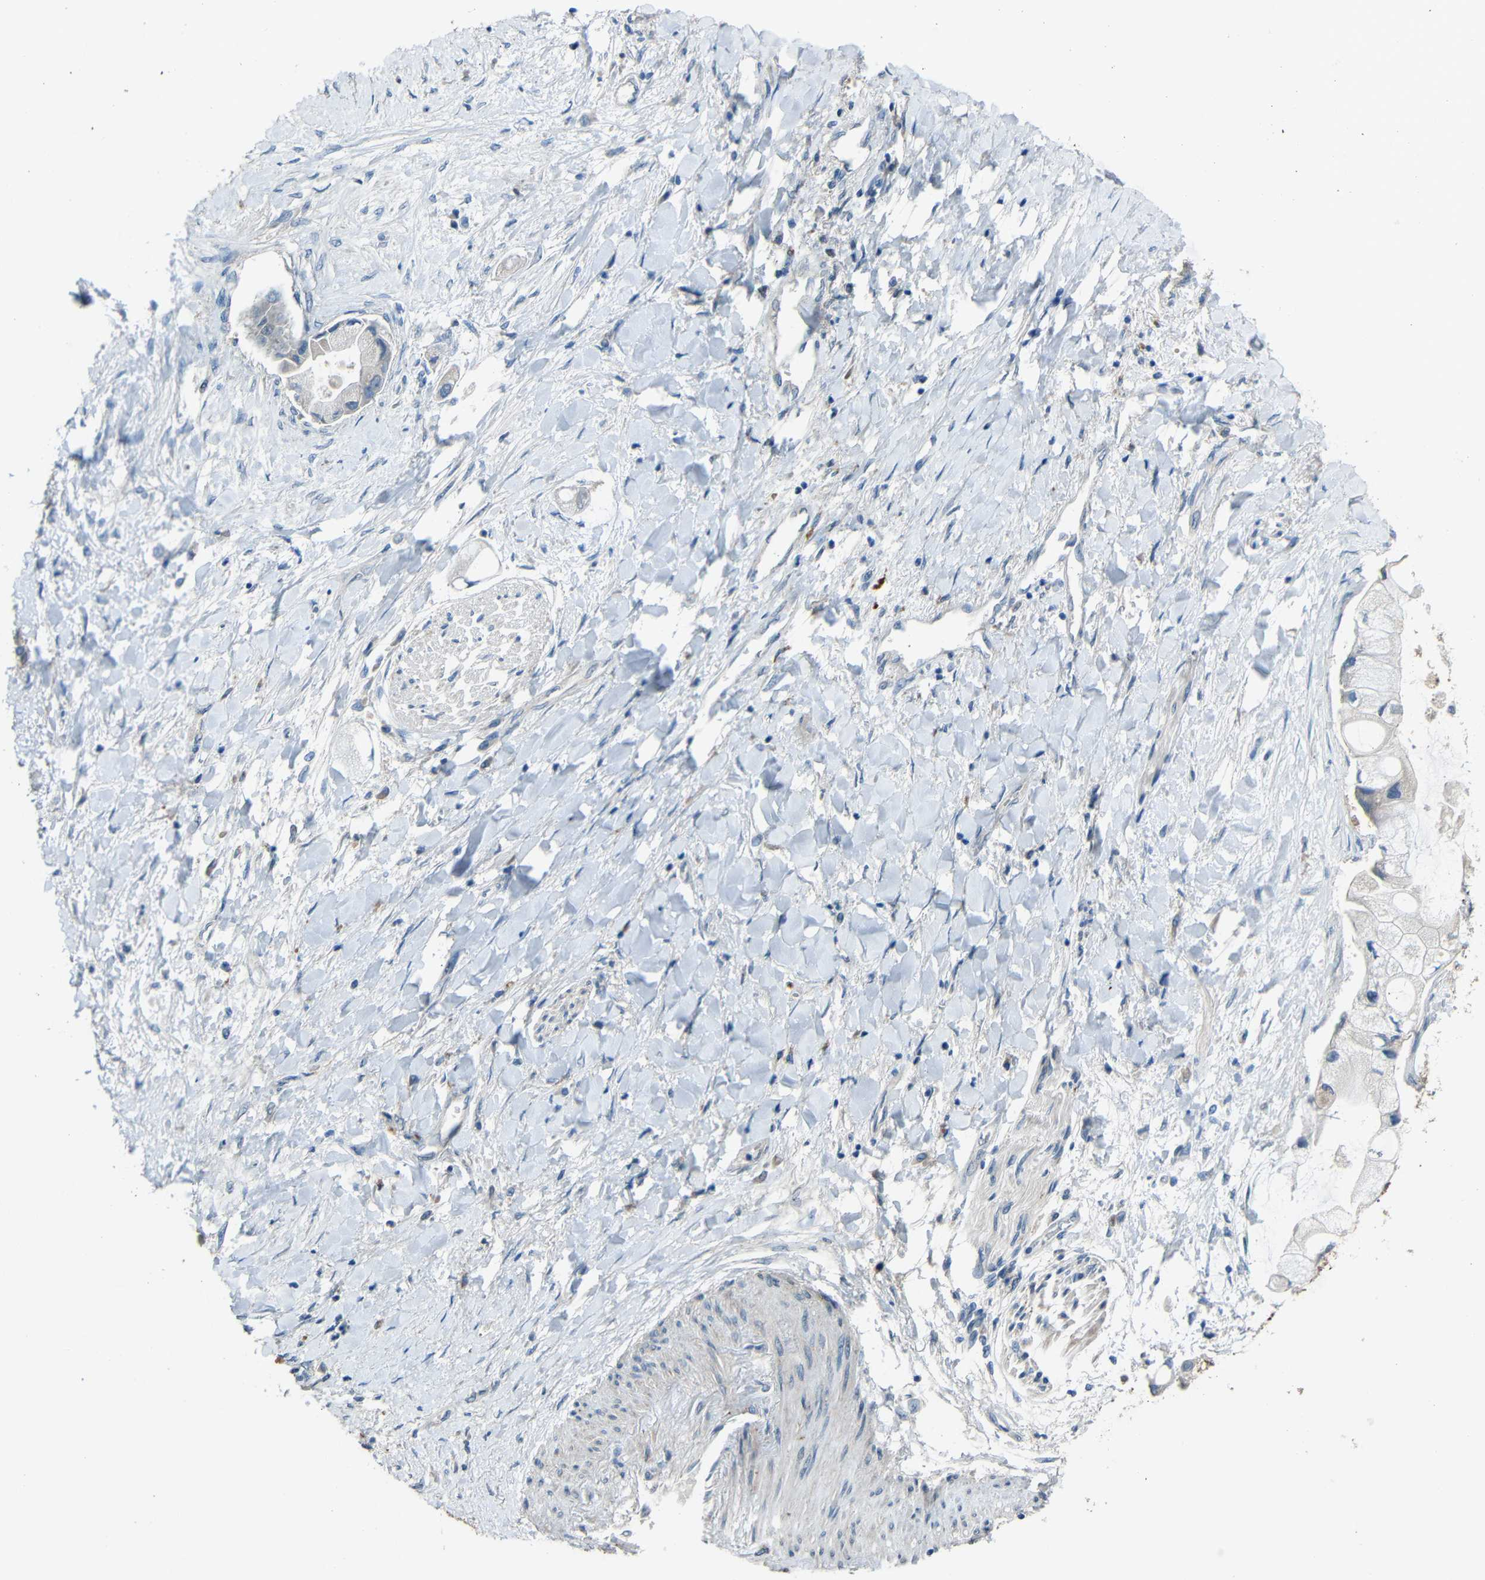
{"staining": {"intensity": "weak", "quantity": "<25%", "location": "cytoplasmic/membranous"}, "tissue": "liver cancer", "cell_type": "Tumor cells", "image_type": "cancer", "snomed": [{"axis": "morphology", "description": "Cholangiocarcinoma"}, {"axis": "topography", "description": "Liver"}], "caption": "IHC of liver cholangiocarcinoma displays no expression in tumor cells.", "gene": "STBD1", "patient": {"sex": "male", "age": 50}}